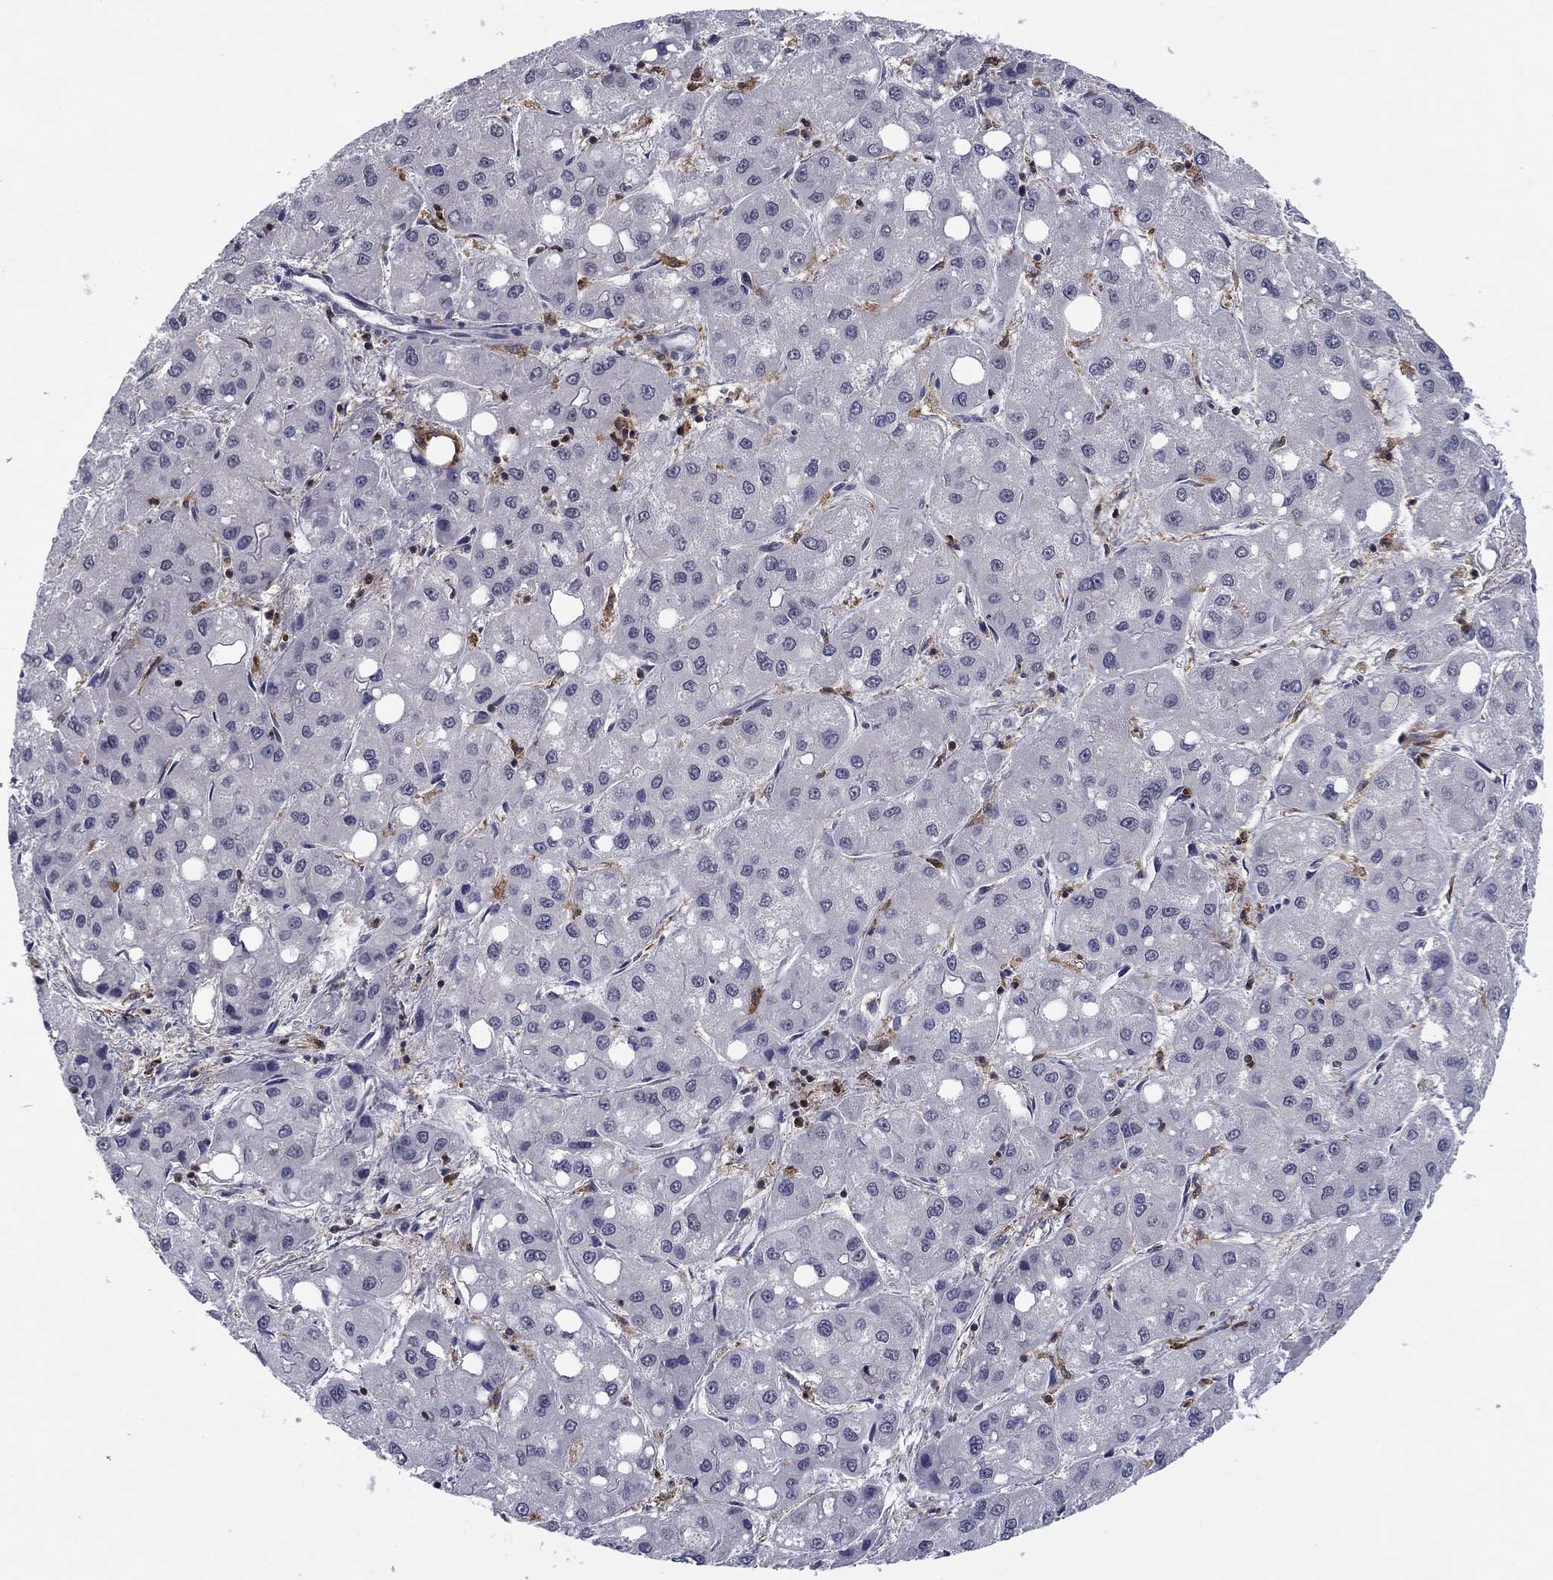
{"staining": {"intensity": "negative", "quantity": "none", "location": "none"}, "tissue": "liver cancer", "cell_type": "Tumor cells", "image_type": "cancer", "snomed": [{"axis": "morphology", "description": "Carcinoma, Hepatocellular, NOS"}, {"axis": "topography", "description": "Liver"}], "caption": "Immunohistochemistry (IHC) photomicrograph of liver cancer (hepatocellular carcinoma) stained for a protein (brown), which demonstrates no staining in tumor cells.", "gene": "PLCB2", "patient": {"sex": "male", "age": 73}}